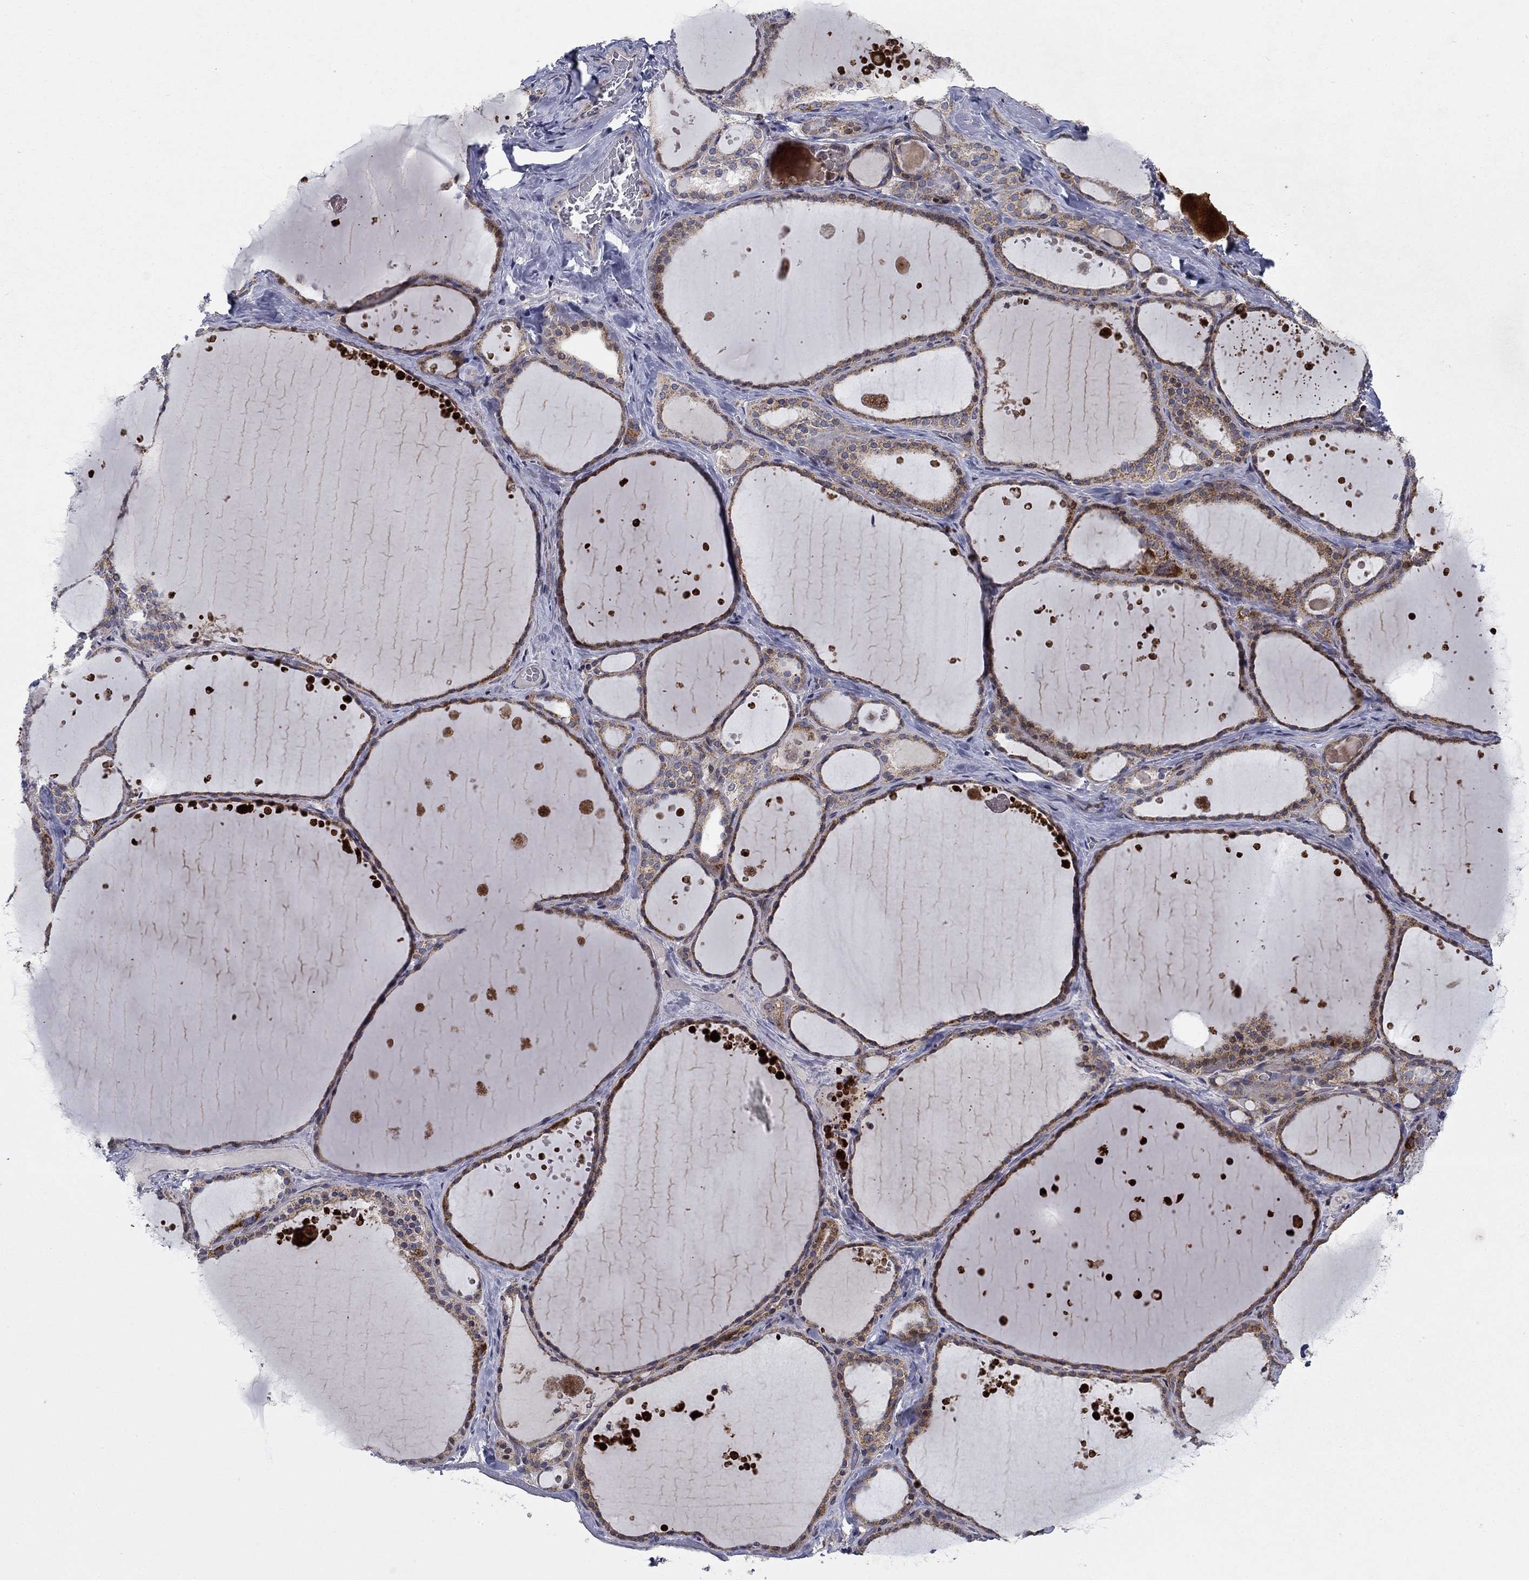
{"staining": {"intensity": "moderate", "quantity": ">75%", "location": "cytoplasmic/membranous"}, "tissue": "thyroid gland", "cell_type": "Glandular cells", "image_type": "normal", "snomed": [{"axis": "morphology", "description": "Normal tissue, NOS"}, {"axis": "topography", "description": "Thyroid gland"}], "caption": "This micrograph shows IHC staining of normal human thyroid gland, with medium moderate cytoplasmic/membranous positivity in about >75% of glandular cells.", "gene": "MMAA", "patient": {"sex": "male", "age": 63}}